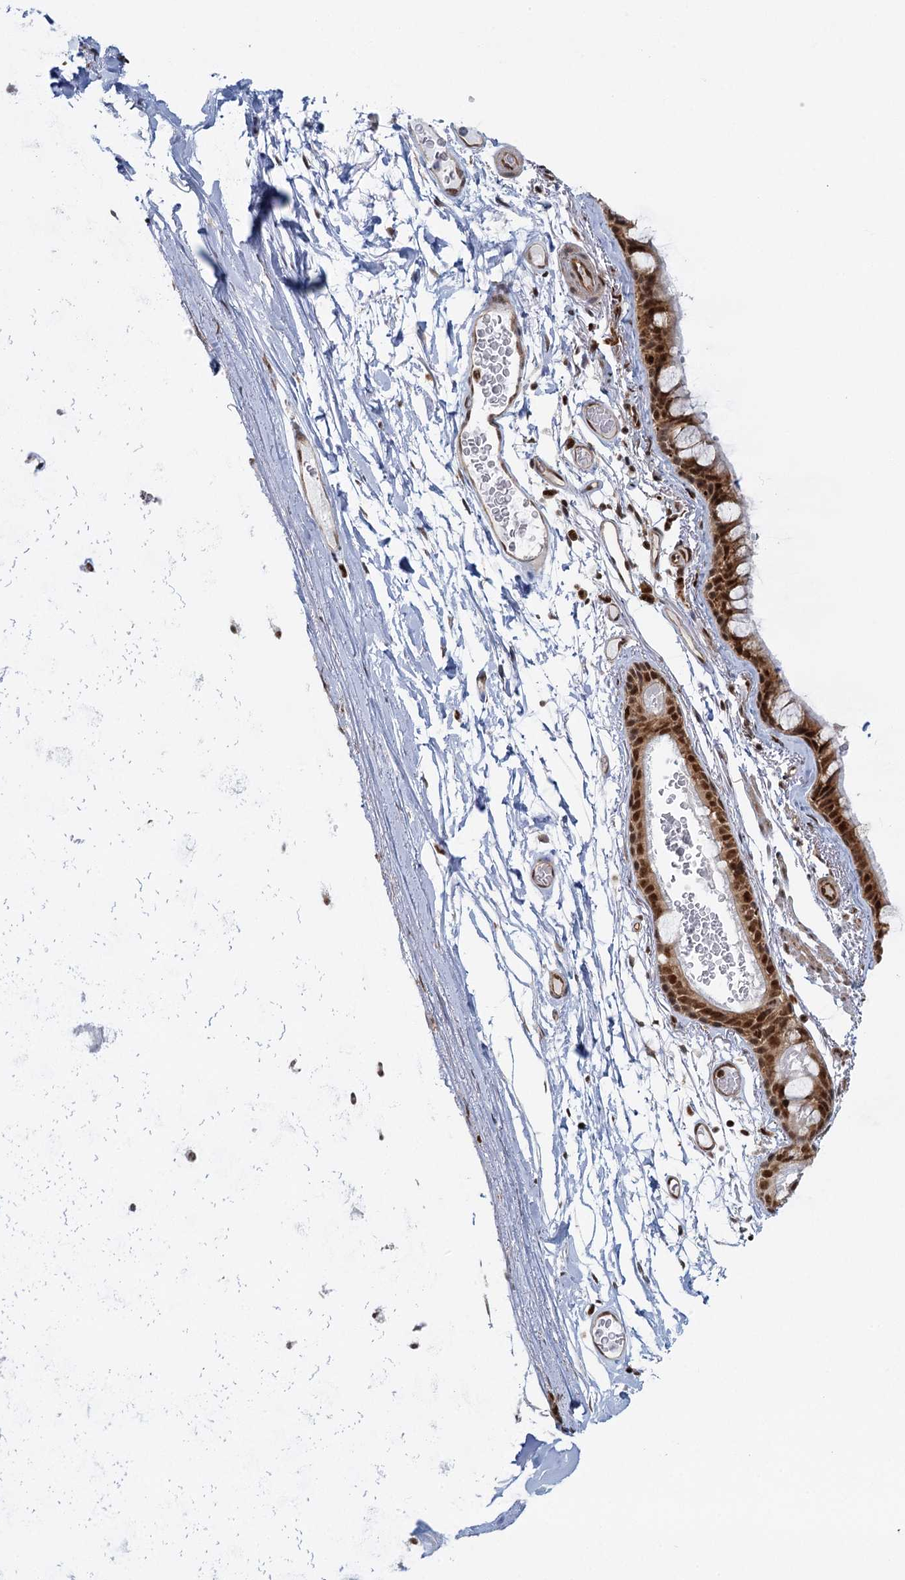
{"staining": {"intensity": "strong", "quantity": ">75%", "location": "nuclear"}, "tissue": "bronchus", "cell_type": "Respiratory epithelial cells", "image_type": "normal", "snomed": [{"axis": "morphology", "description": "Normal tissue, NOS"}, {"axis": "topography", "description": "Cartilage tissue"}], "caption": "Human bronchus stained with a brown dye displays strong nuclear positive positivity in about >75% of respiratory epithelial cells.", "gene": "GPATCH11", "patient": {"sex": "male", "age": 63}}